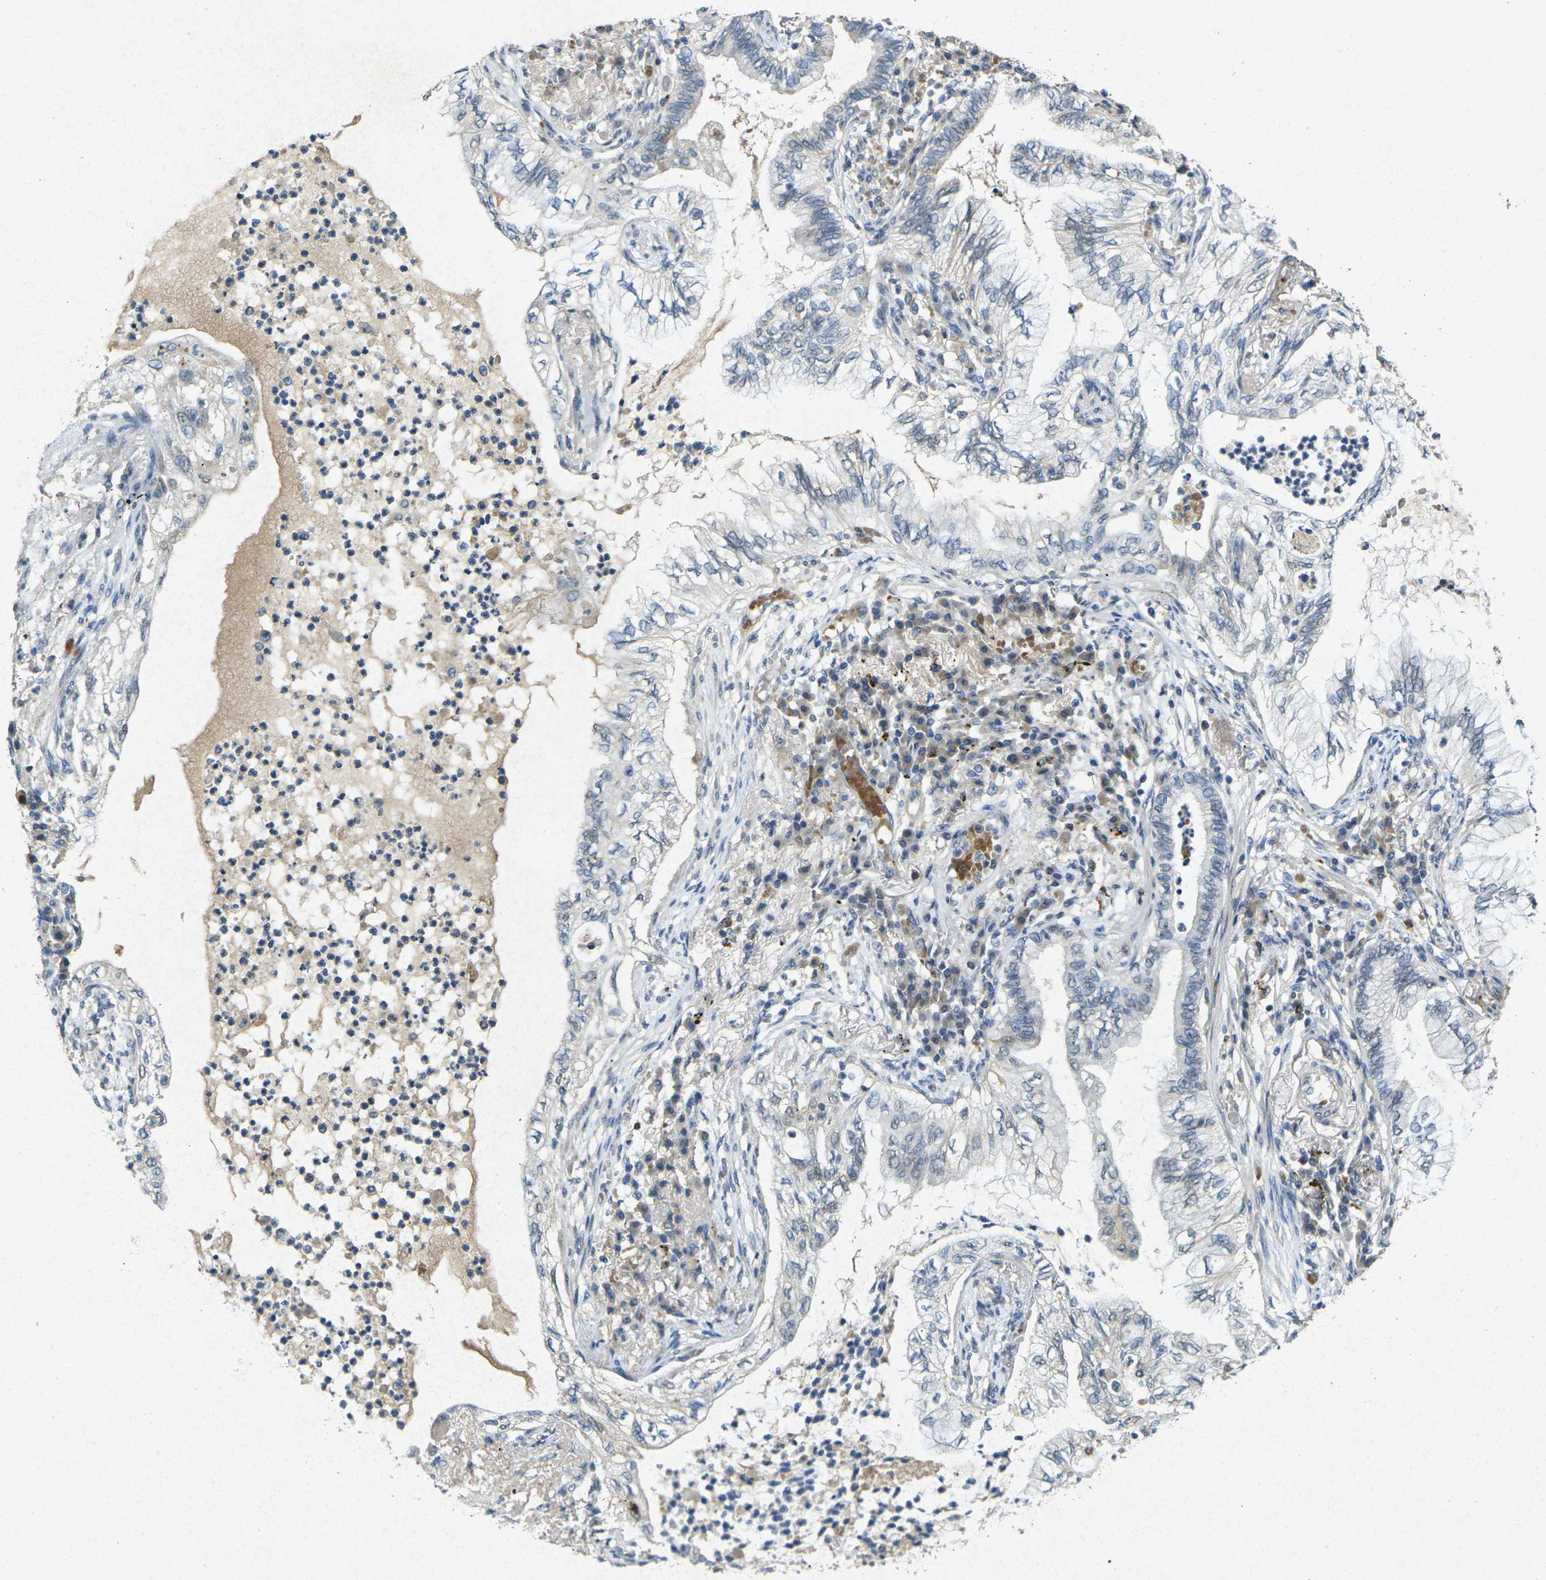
{"staining": {"intensity": "negative", "quantity": "none", "location": "none"}, "tissue": "lung cancer", "cell_type": "Tumor cells", "image_type": "cancer", "snomed": [{"axis": "morphology", "description": "Normal tissue, NOS"}, {"axis": "morphology", "description": "Adenocarcinoma, NOS"}, {"axis": "topography", "description": "Bronchus"}, {"axis": "topography", "description": "Lung"}], "caption": "Tumor cells are negative for protein expression in human lung cancer.", "gene": "RGMA", "patient": {"sex": "female", "age": 70}}